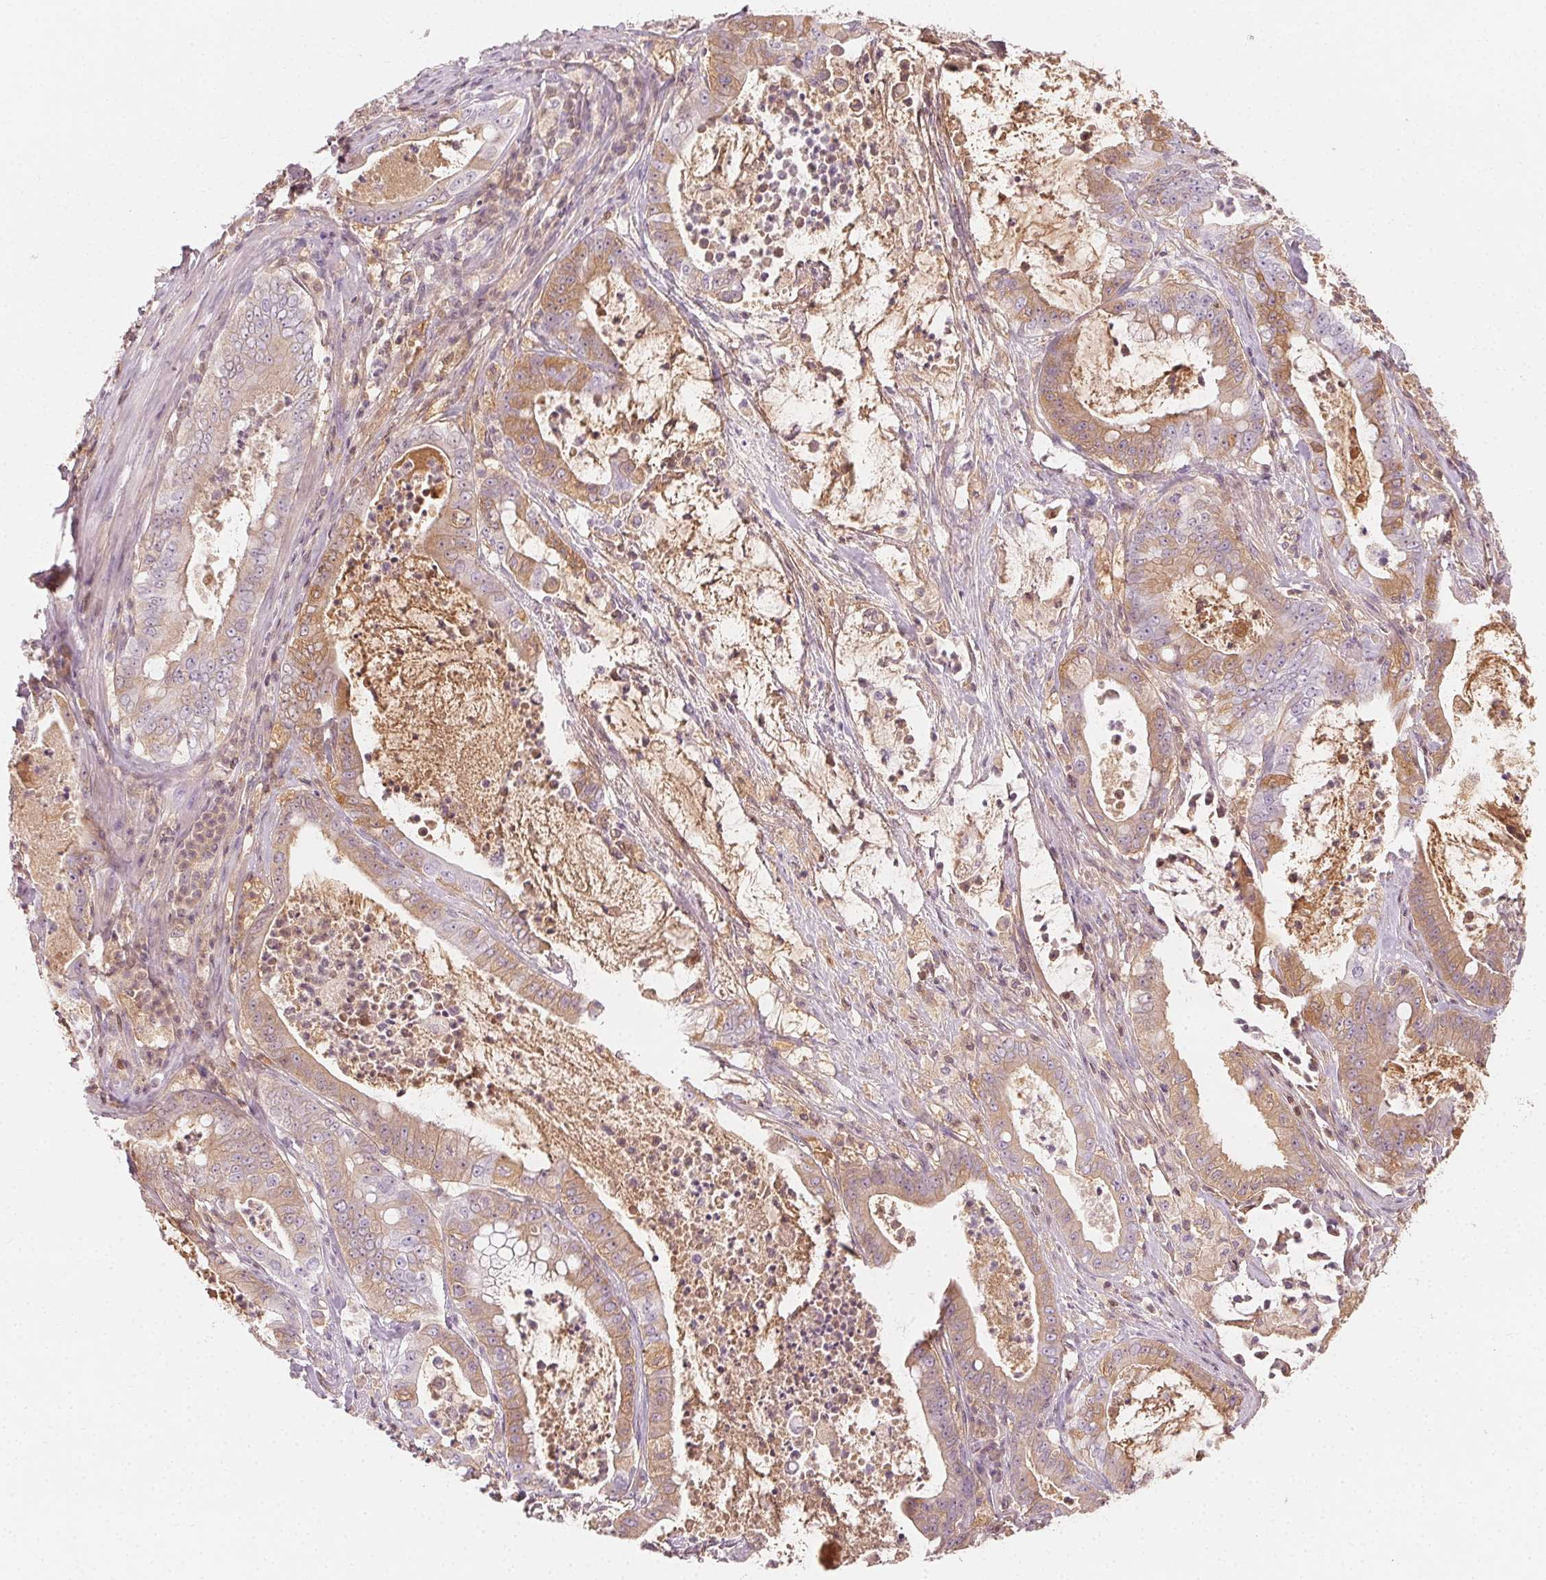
{"staining": {"intensity": "weak", "quantity": "25%-75%", "location": "cytoplasmic/membranous"}, "tissue": "pancreatic cancer", "cell_type": "Tumor cells", "image_type": "cancer", "snomed": [{"axis": "morphology", "description": "Adenocarcinoma, NOS"}, {"axis": "topography", "description": "Pancreas"}], "caption": "An image of human pancreatic cancer (adenocarcinoma) stained for a protein reveals weak cytoplasmic/membranous brown staining in tumor cells. (DAB IHC with brightfield microscopy, high magnification).", "gene": "AFM", "patient": {"sex": "male", "age": 71}}